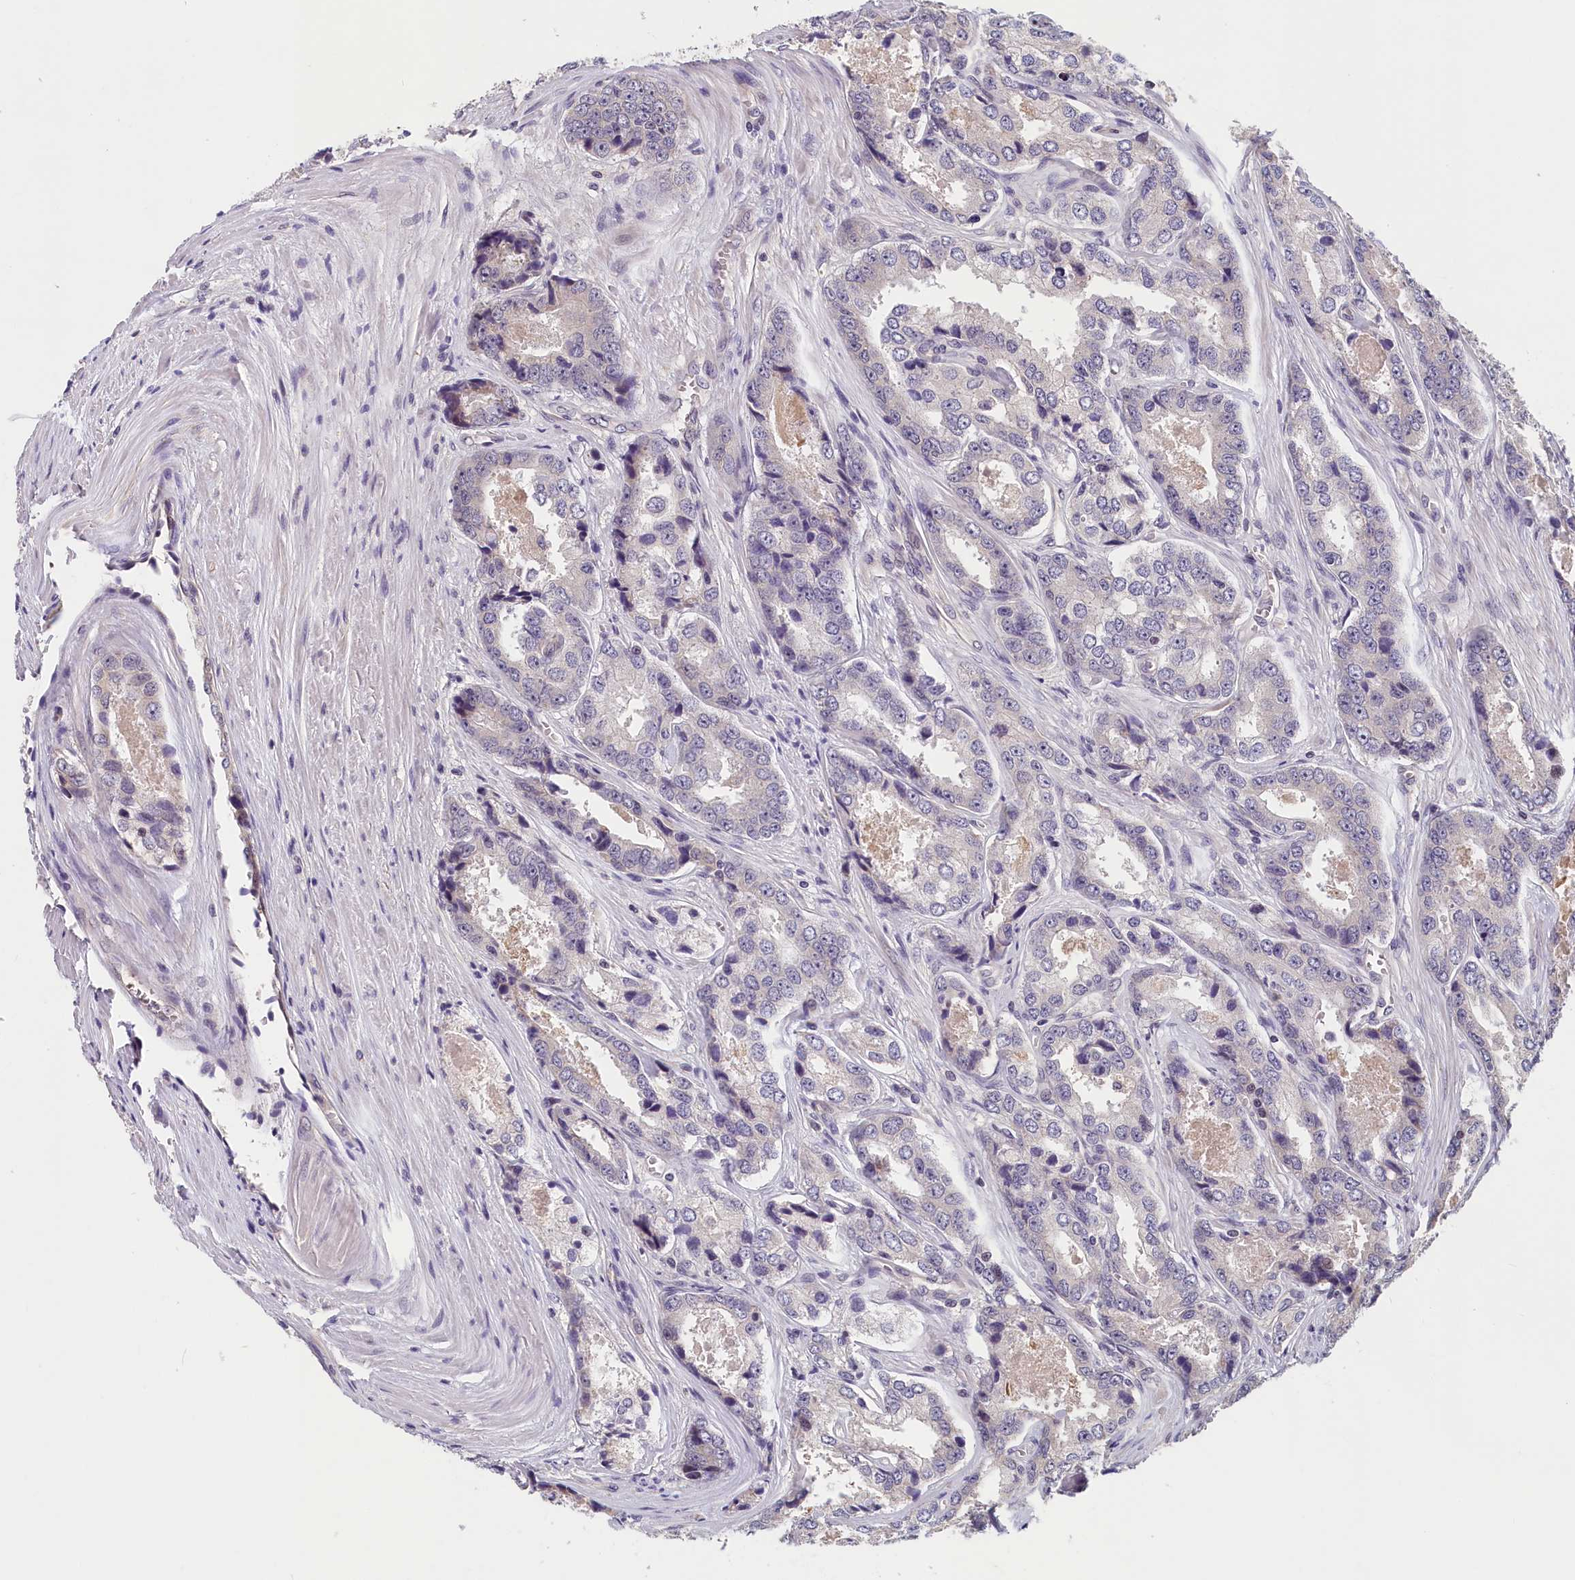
{"staining": {"intensity": "negative", "quantity": "none", "location": "none"}, "tissue": "prostate cancer", "cell_type": "Tumor cells", "image_type": "cancer", "snomed": [{"axis": "morphology", "description": "Adenocarcinoma, Low grade"}, {"axis": "topography", "description": "Prostate"}], "caption": "Immunohistochemistry micrograph of human low-grade adenocarcinoma (prostate) stained for a protein (brown), which reveals no staining in tumor cells. (DAB IHC, high magnification).", "gene": "TMEM116", "patient": {"sex": "male", "age": 68}}